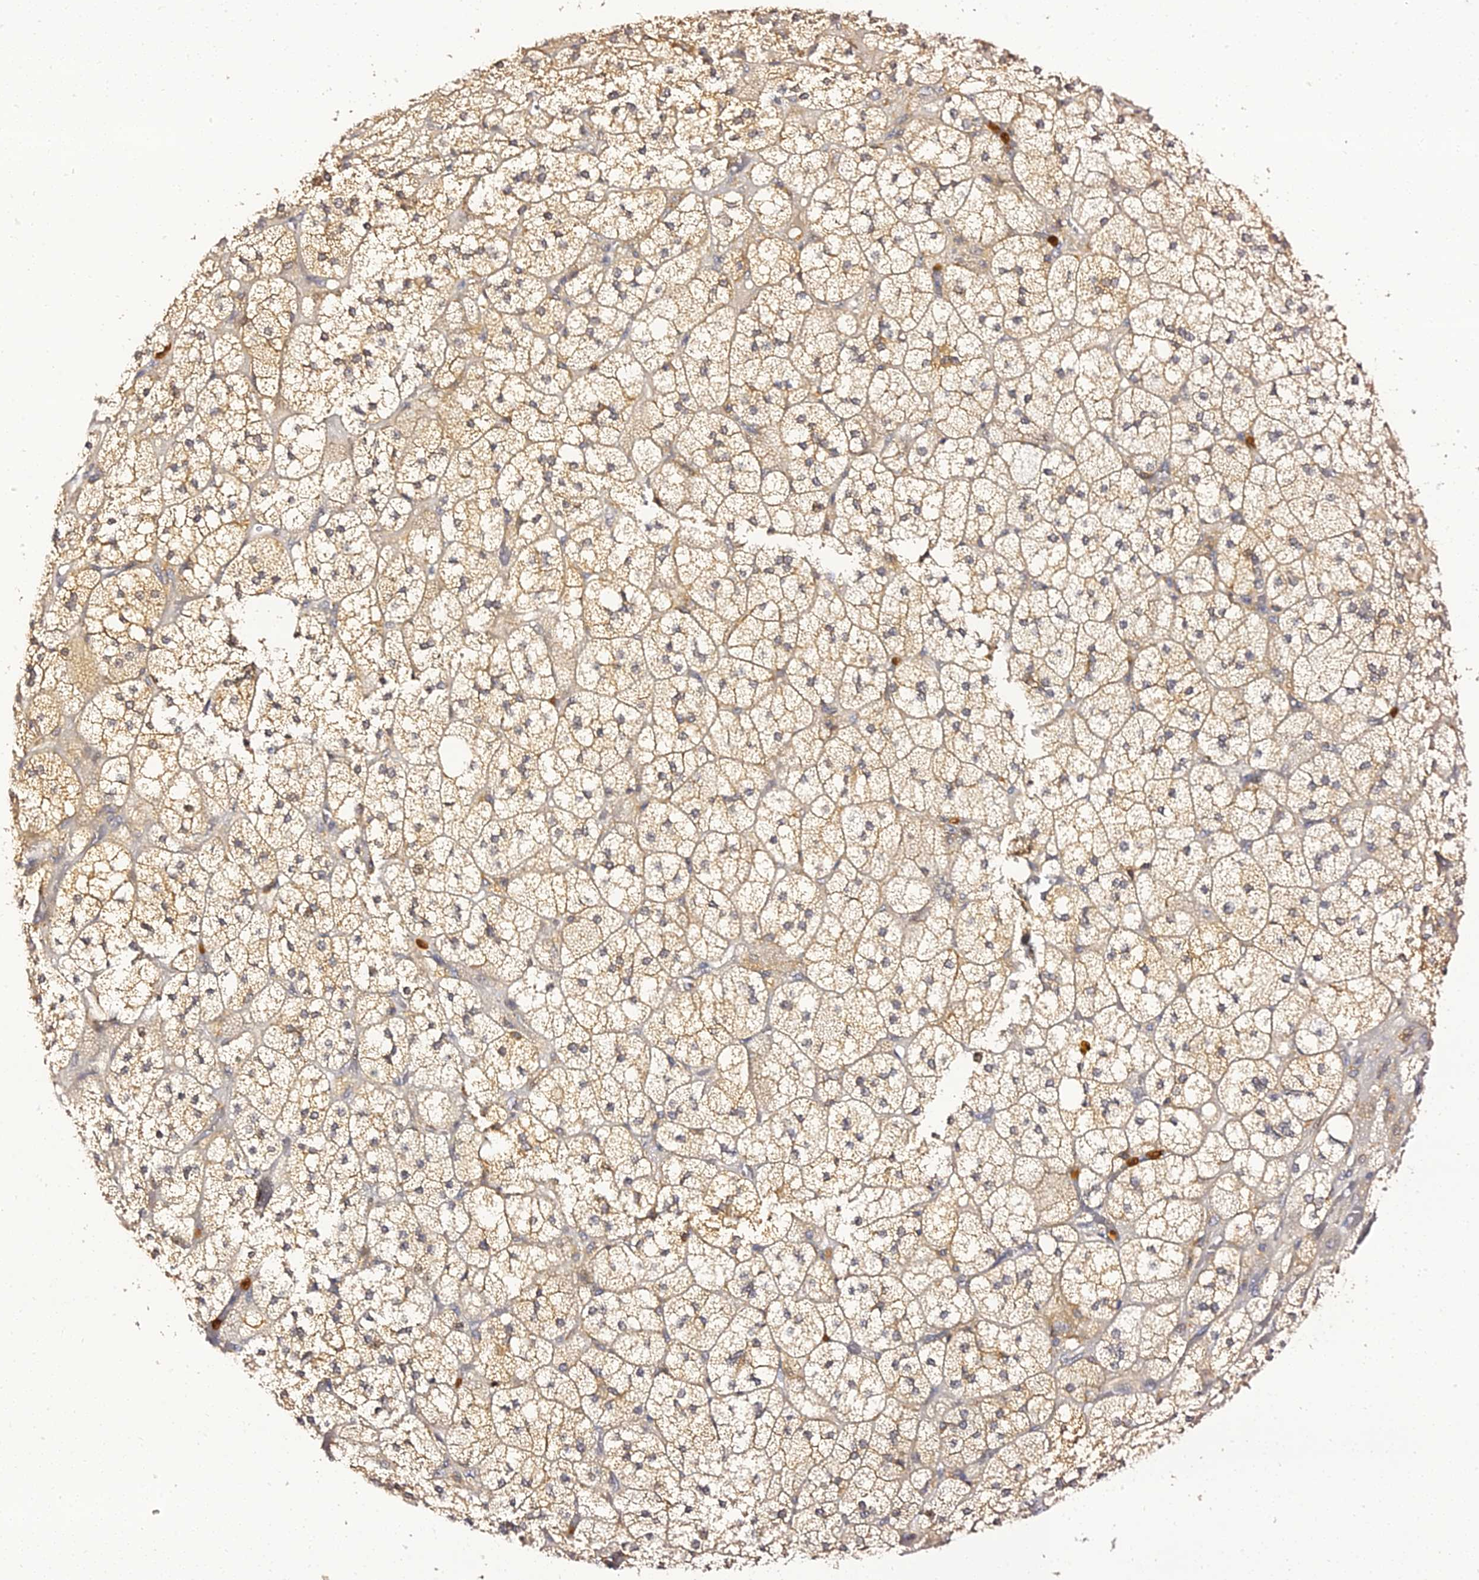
{"staining": {"intensity": "moderate", "quantity": ">75%", "location": "cytoplasmic/membranous"}, "tissue": "adrenal gland", "cell_type": "Glandular cells", "image_type": "normal", "snomed": [{"axis": "morphology", "description": "Normal tissue, NOS"}, {"axis": "topography", "description": "Adrenal gland"}], "caption": "A micrograph of adrenal gland stained for a protein displays moderate cytoplasmic/membranous brown staining in glandular cells. (brown staining indicates protein expression, while blue staining denotes nuclei).", "gene": "IL4I1", "patient": {"sex": "male", "age": 61}}